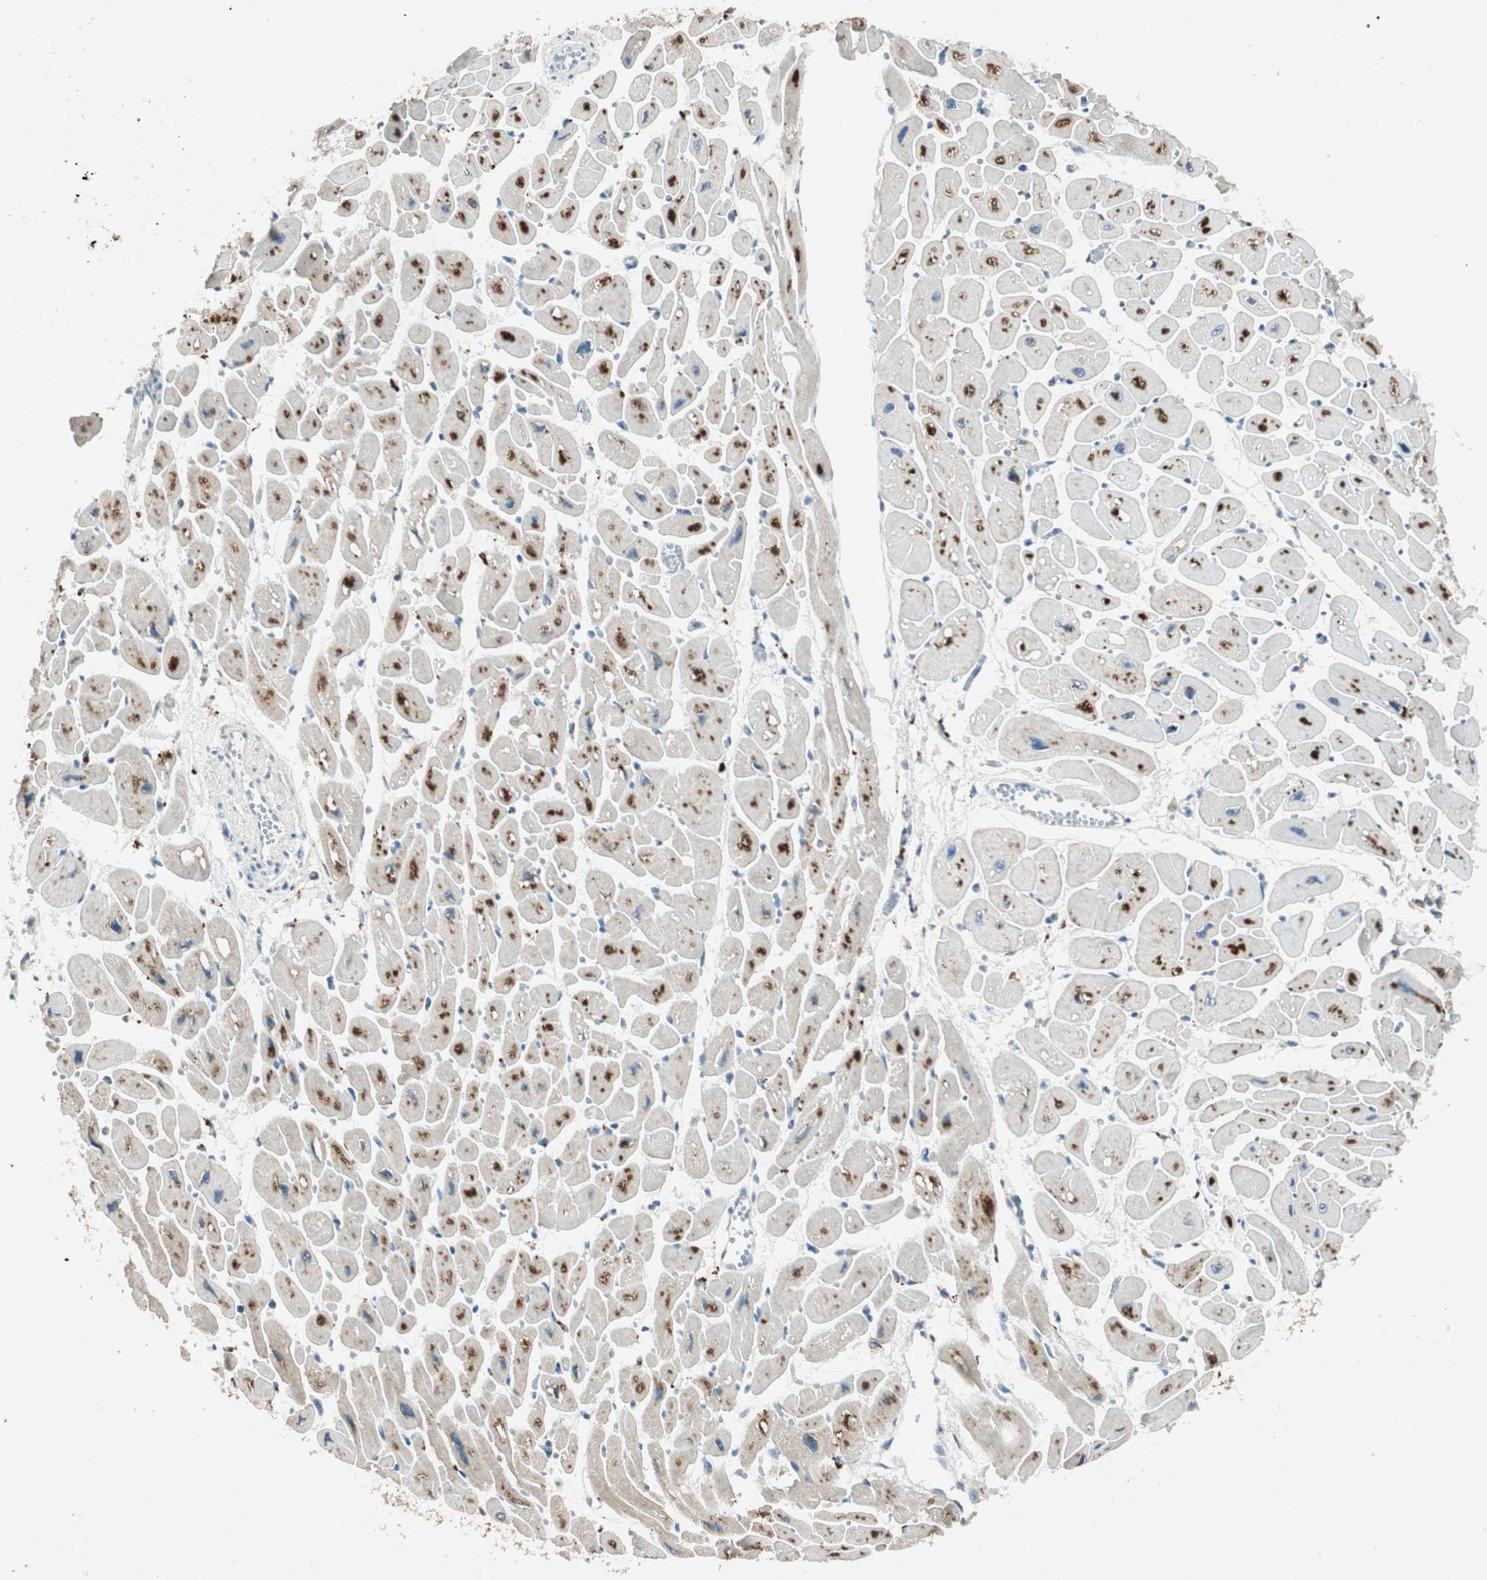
{"staining": {"intensity": "moderate", "quantity": "25%-75%", "location": "nuclear"}, "tissue": "heart muscle", "cell_type": "Cardiomyocytes", "image_type": "normal", "snomed": [{"axis": "morphology", "description": "Normal tissue, NOS"}, {"axis": "topography", "description": "Heart"}], "caption": "A brown stain highlights moderate nuclear expression of a protein in cardiomyocytes of benign human heart muscle. Ihc stains the protein in brown and the nuclei are stained blue.", "gene": "NKAIN1", "patient": {"sex": "female", "age": 54}}